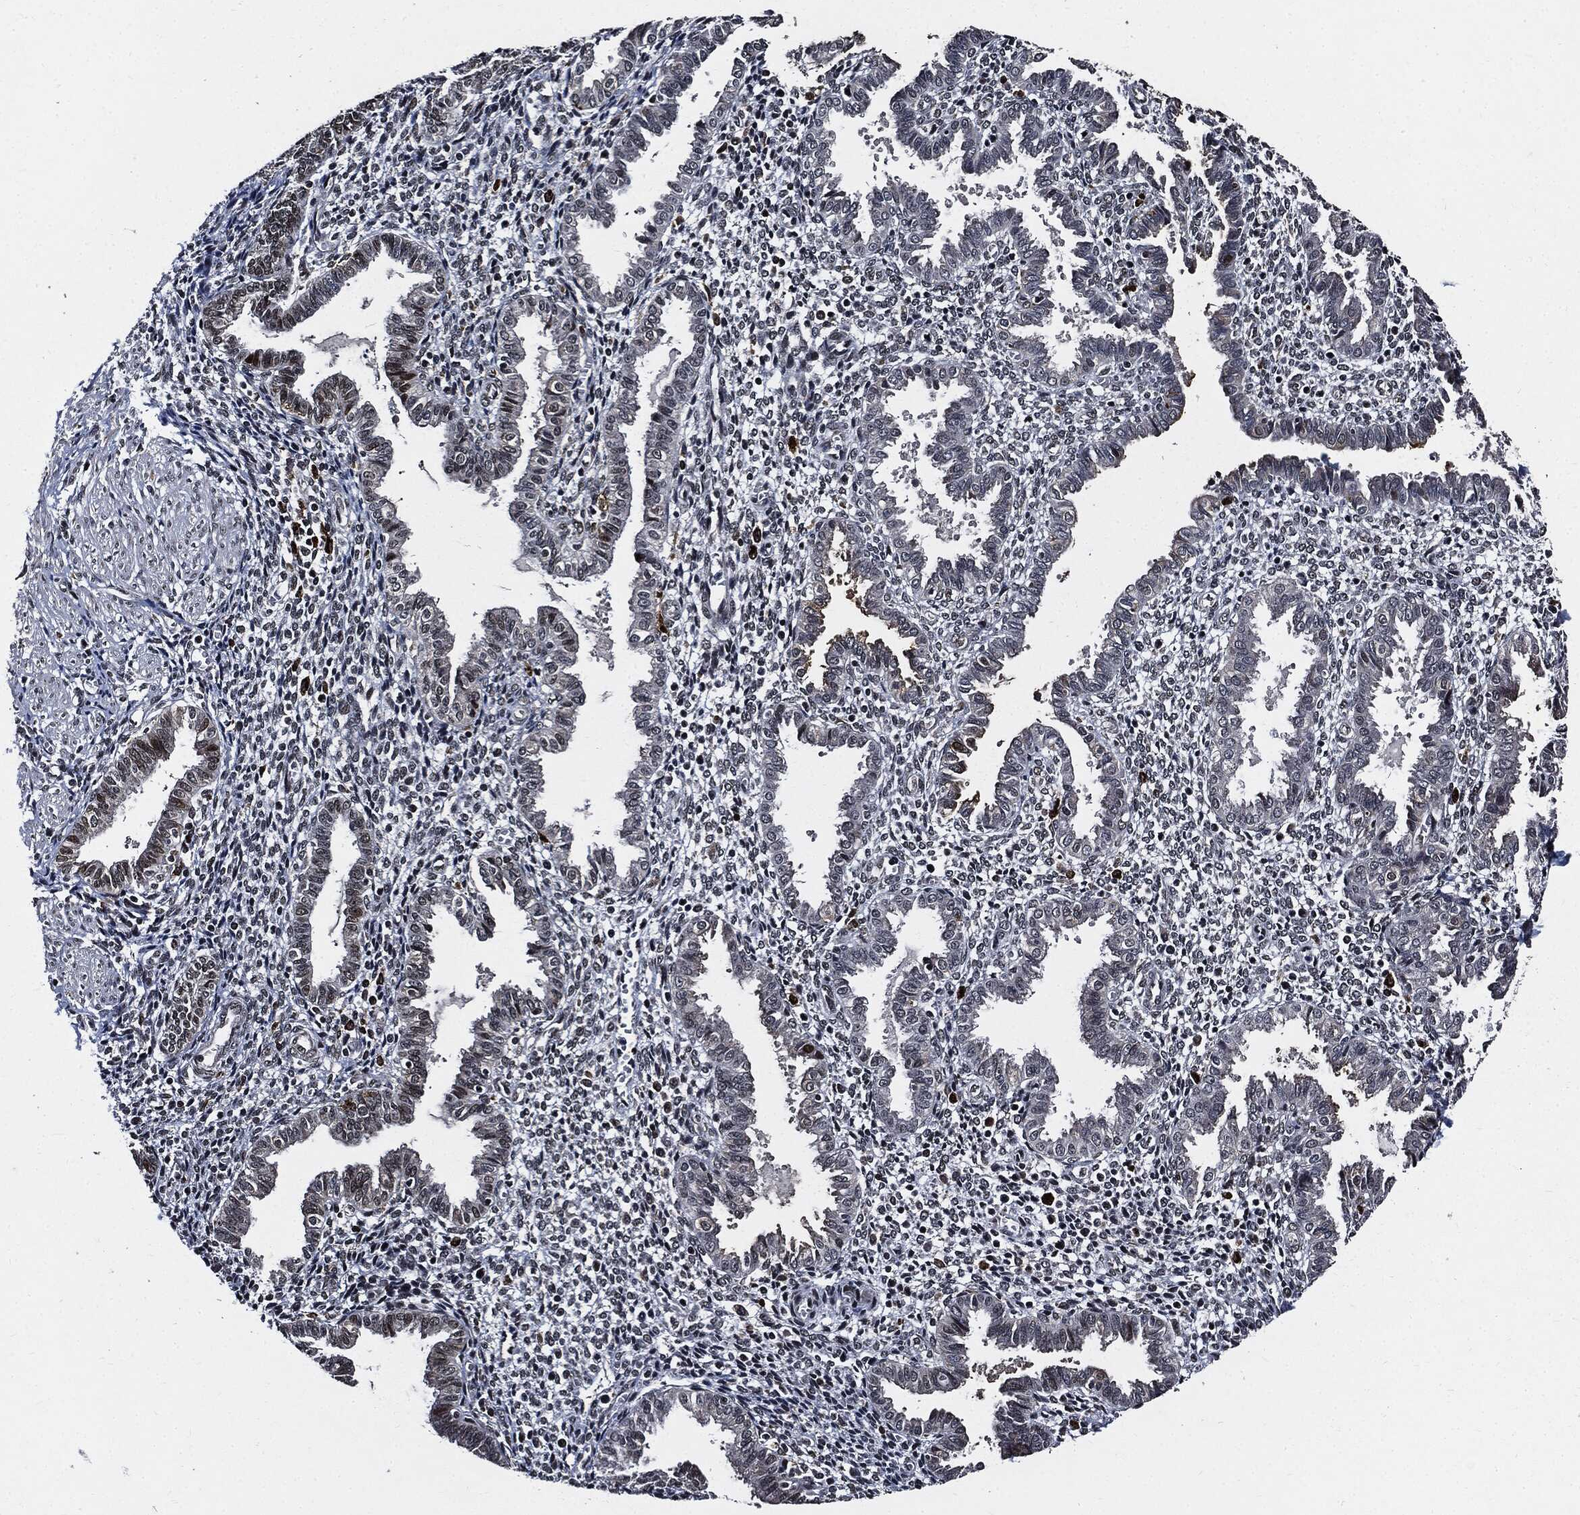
{"staining": {"intensity": "moderate", "quantity": "<25%", "location": "nuclear"}, "tissue": "endometrium", "cell_type": "Cells in endometrial stroma", "image_type": "normal", "snomed": [{"axis": "morphology", "description": "Normal tissue, NOS"}, {"axis": "topography", "description": "Endometrium"}], "caption": "Immunohistochemical staining of normal endometrium demonstrates moderate nuclear protein expression in approximately <25% of cells in endometrial stroma.", "gene": "SUGT1", "patient": {"sex": "female", "age": 37}}